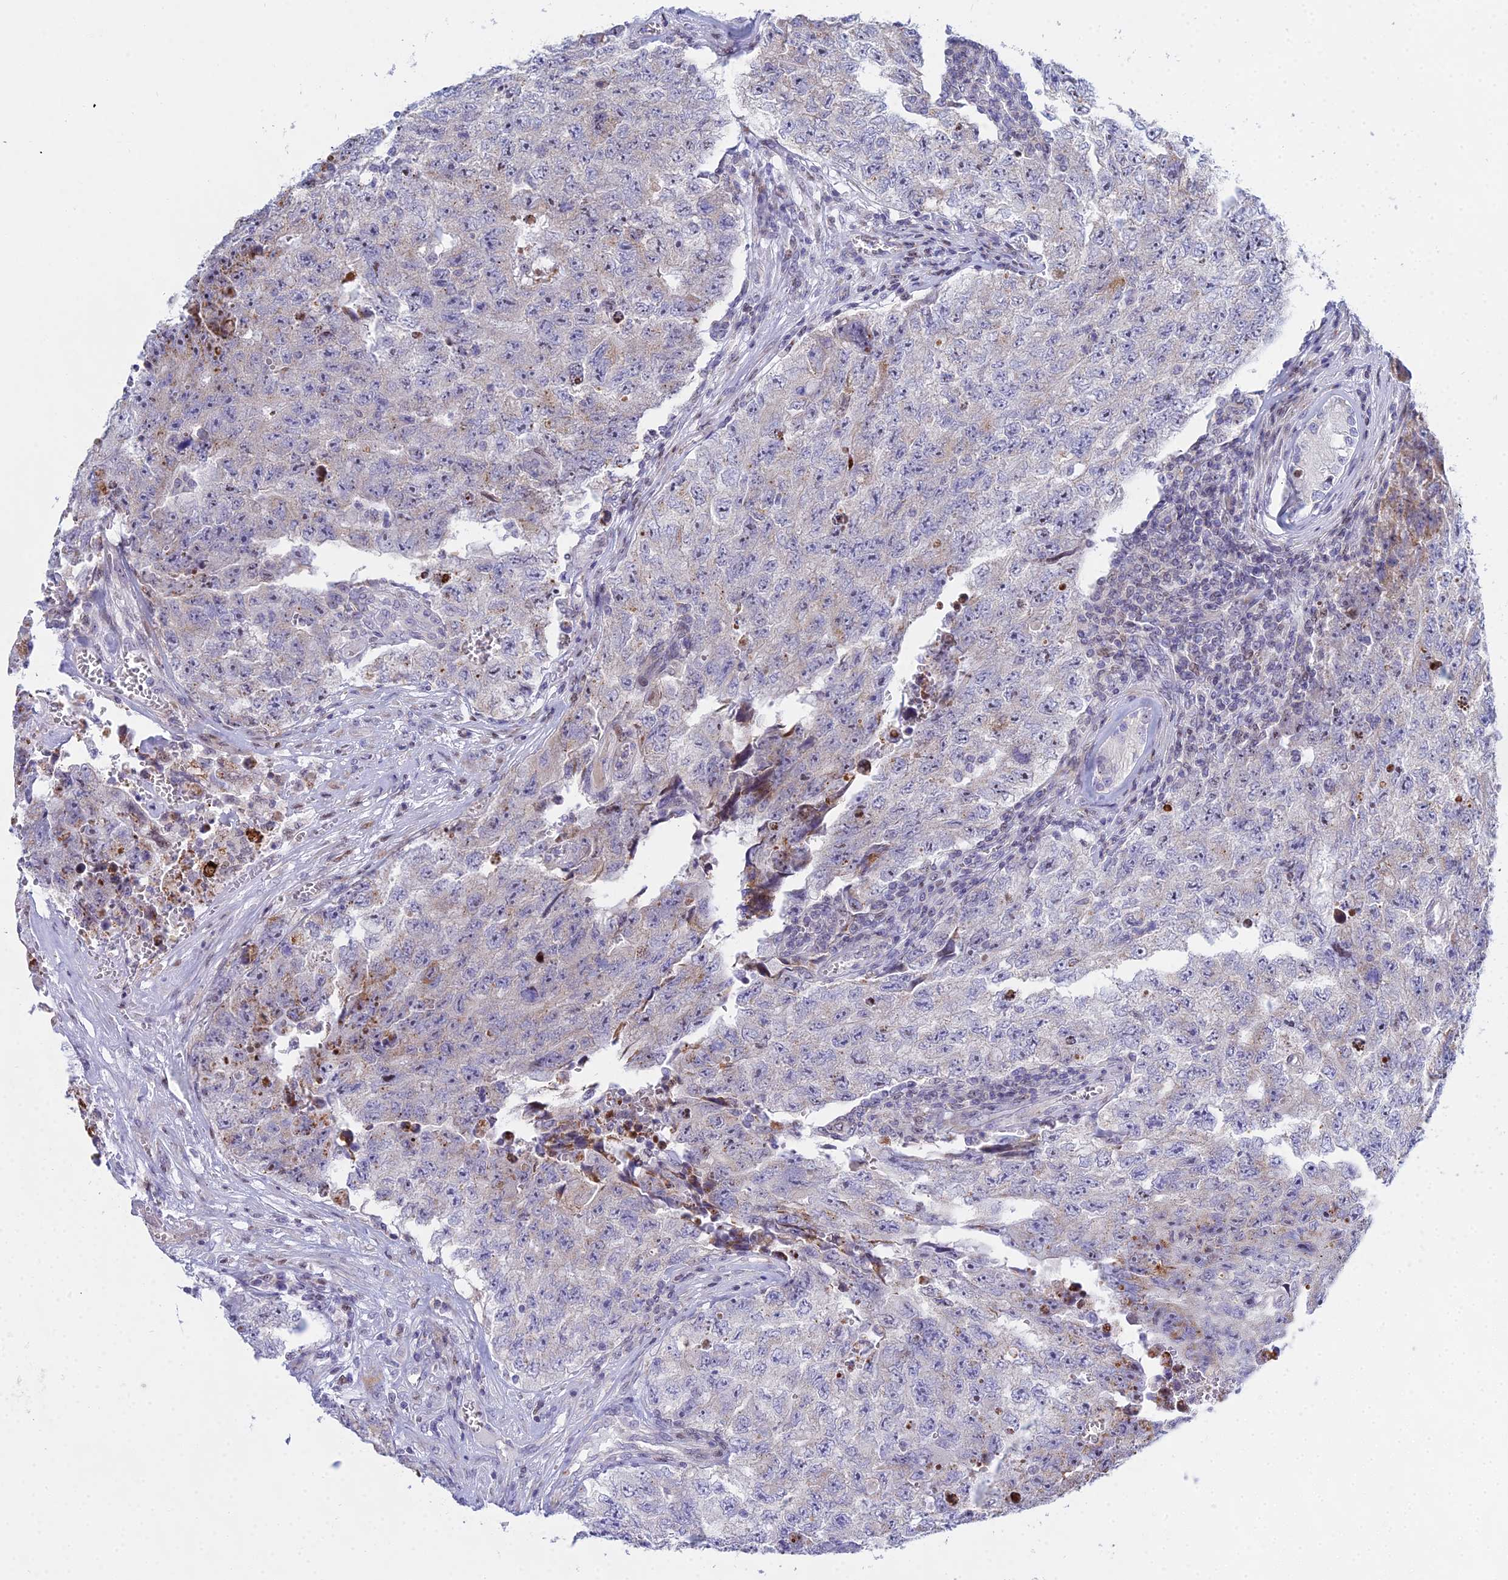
{"staining": {"intensity": "negative", "quantity": "none", "location": "none"}, "tissue": "testis cancer", "cell_type": "Tumor cells", "image_type": "cancer", "snomed": [{"axis": "morphology", "description": "Carcinoma, Embryonal, NOS"}, {"axis": "topography", "description": "Testis"}], "caption": "Immunohistochemistry micrograph of testis cancer stained for a protein (brown), which reveals no staining in tumor cells. The staining is performed using DAB brown chromogen with nuclei counter-stained in using hematoxylin.", "gene": "PRR13", "patient": {"sex": "male", "age": 17}}